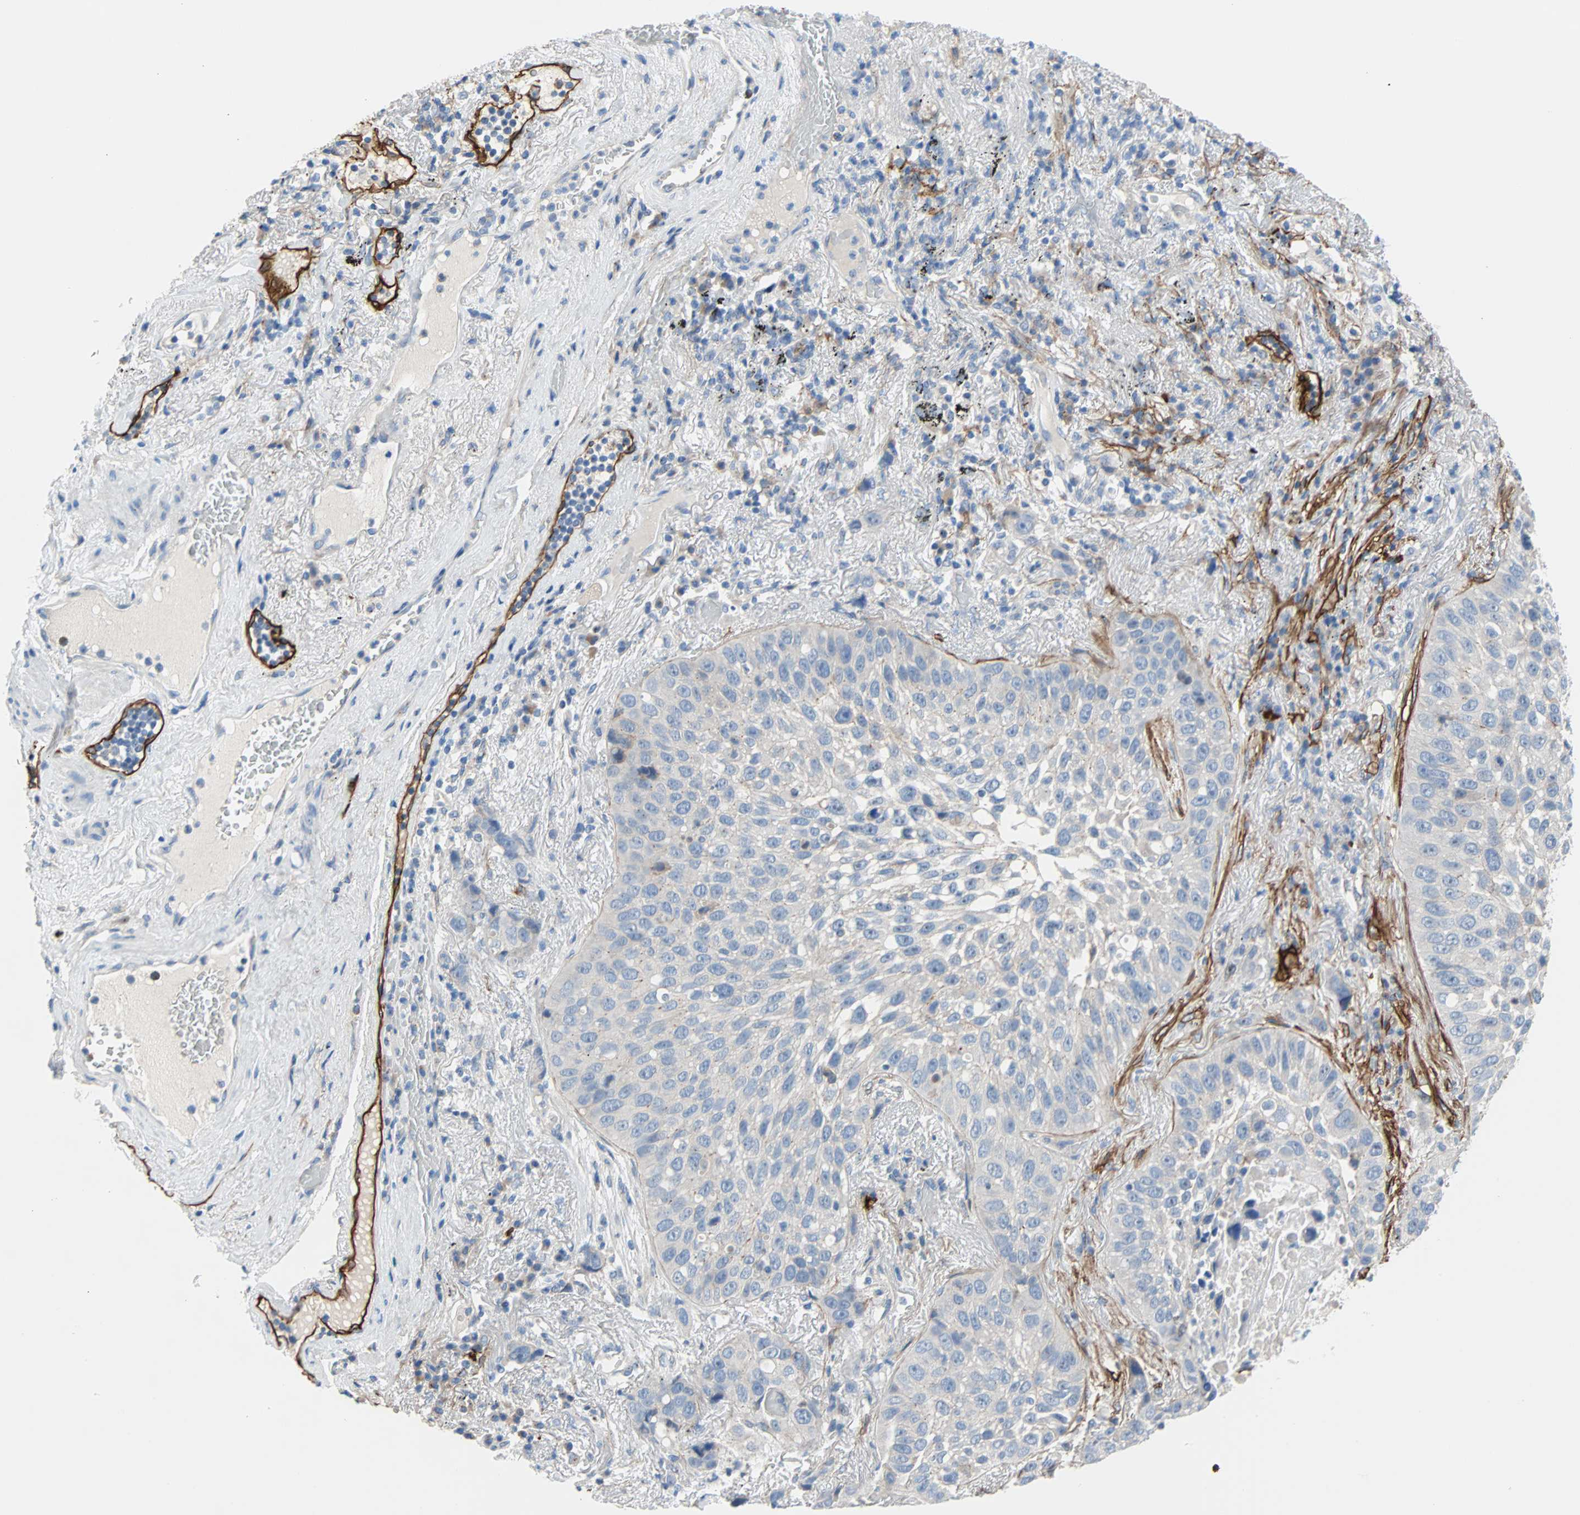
{"staining": {"intensity": "negative", "quantity": "none", "location": "none"}, "tissue": "lung cancer", "cell_type": "Tumor cells", "image_type": "cancer", "snomed": [{"axis": "morphology", "description": "Squamous cell carcinoma, NOS"}, {"axis": "topography", "description": "Lung"}], "caption": "DAB immunohistochemical staining of human lung cancer (squamous cell carcinoma) reveals no significant staining in tumor cells. (DAB immunohistochemistry (IHC) with hematoxylin counter stain).", "gene": "PDPN", "patient": {"sex": "male", "age": 57}}